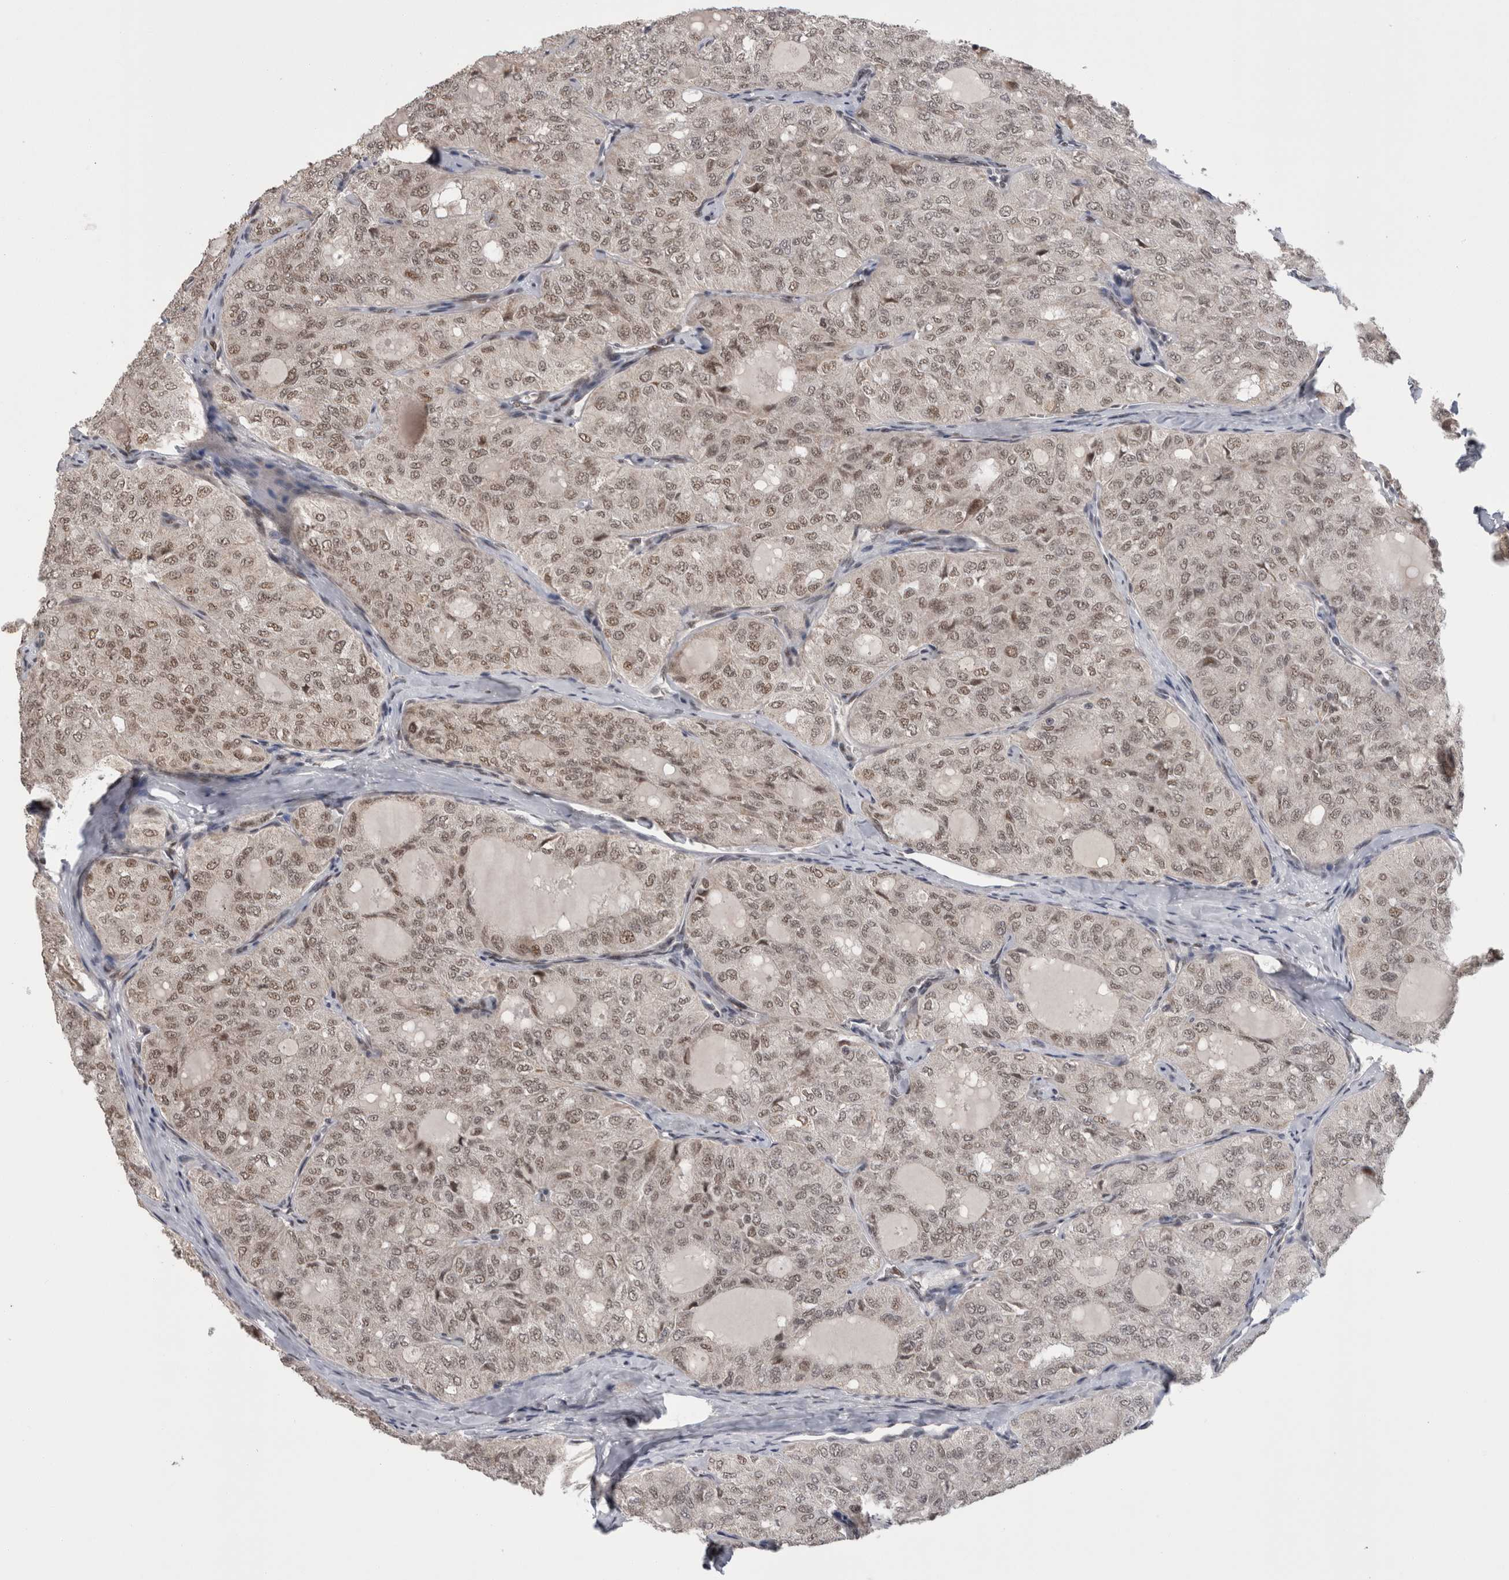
{"staining": {"intensity": "weak", "quantity": ">75%", "location": "nuclear"}, "tissue": "thyroid cancer", "cell_type": "Tumor cells", "image_type": "cancer", "snomed": [{"axis": "morphology", "description": "Follicular adenoma carcinoma, NOS"}, {"axis": "topography", "description": "Thyroid gland"}], "caption": "Immunohistochemistry (DAB) staining of thyroid cancer reveals weak nuclear protein positivity in approximately >75% of tumor cells.", "gene": "CPSF2", "patient": {"sex": "male", "age": 75}}